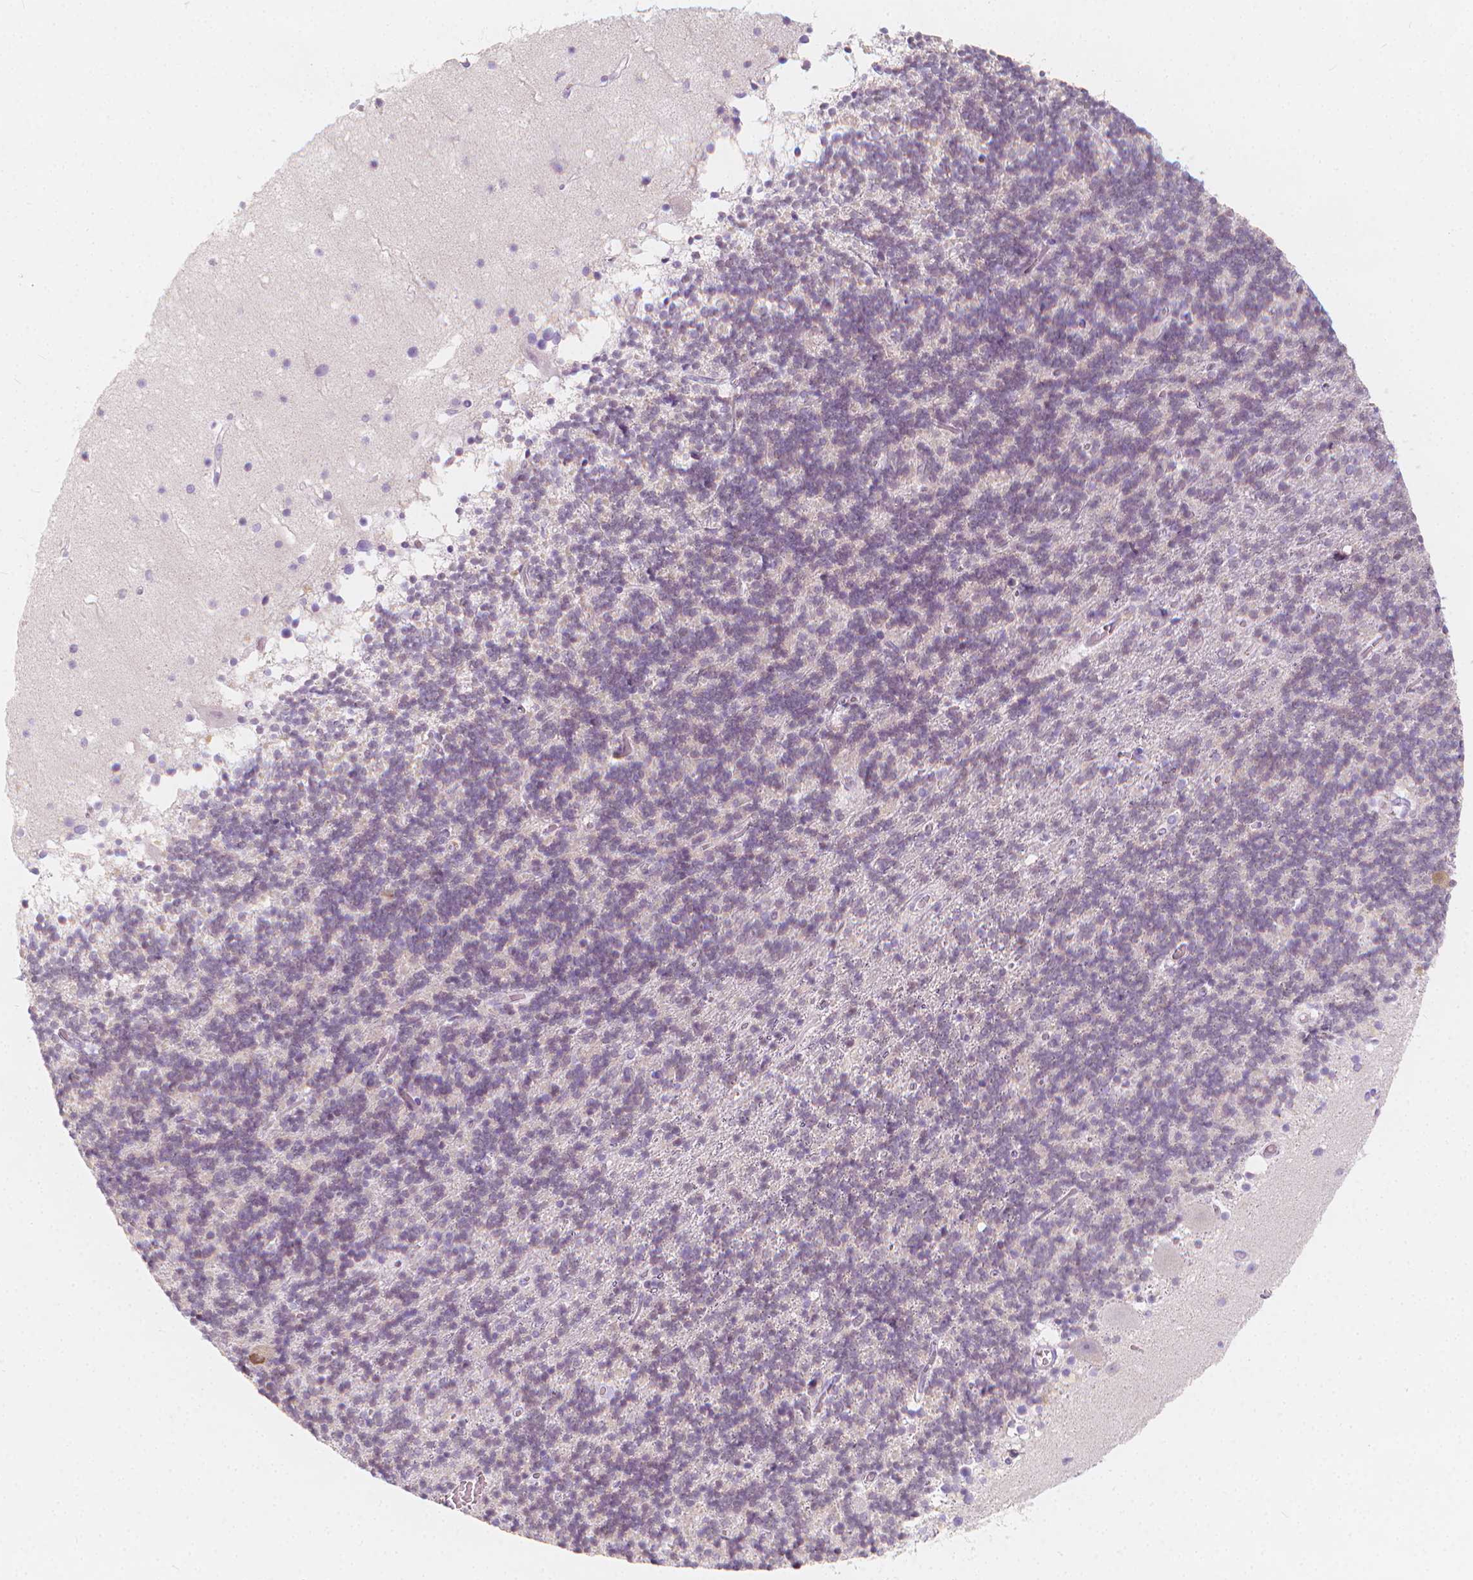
{"staining": {"intensity": "negative", "quantity": "none", "location": "none"}, "tissue": "cerebellum", "cell_type": "Cells in granular layer", "image_type": "normal", "snomed": [{"axis": "morphology", "description": "Normal tissue, NOS"}, {"axis": "topography", "description": "Cerebellum"}], "caption": "Protein analysis of normal cerebellum exhibits no significant expression in cells in granular layer. (DAB (3,3'-diaminobenzidine) immunohistochemistry visualized using brightfield microscopy, high magnification).", "gene": "RBFOX1", "patient": {"sex": "male", "age": 70}}